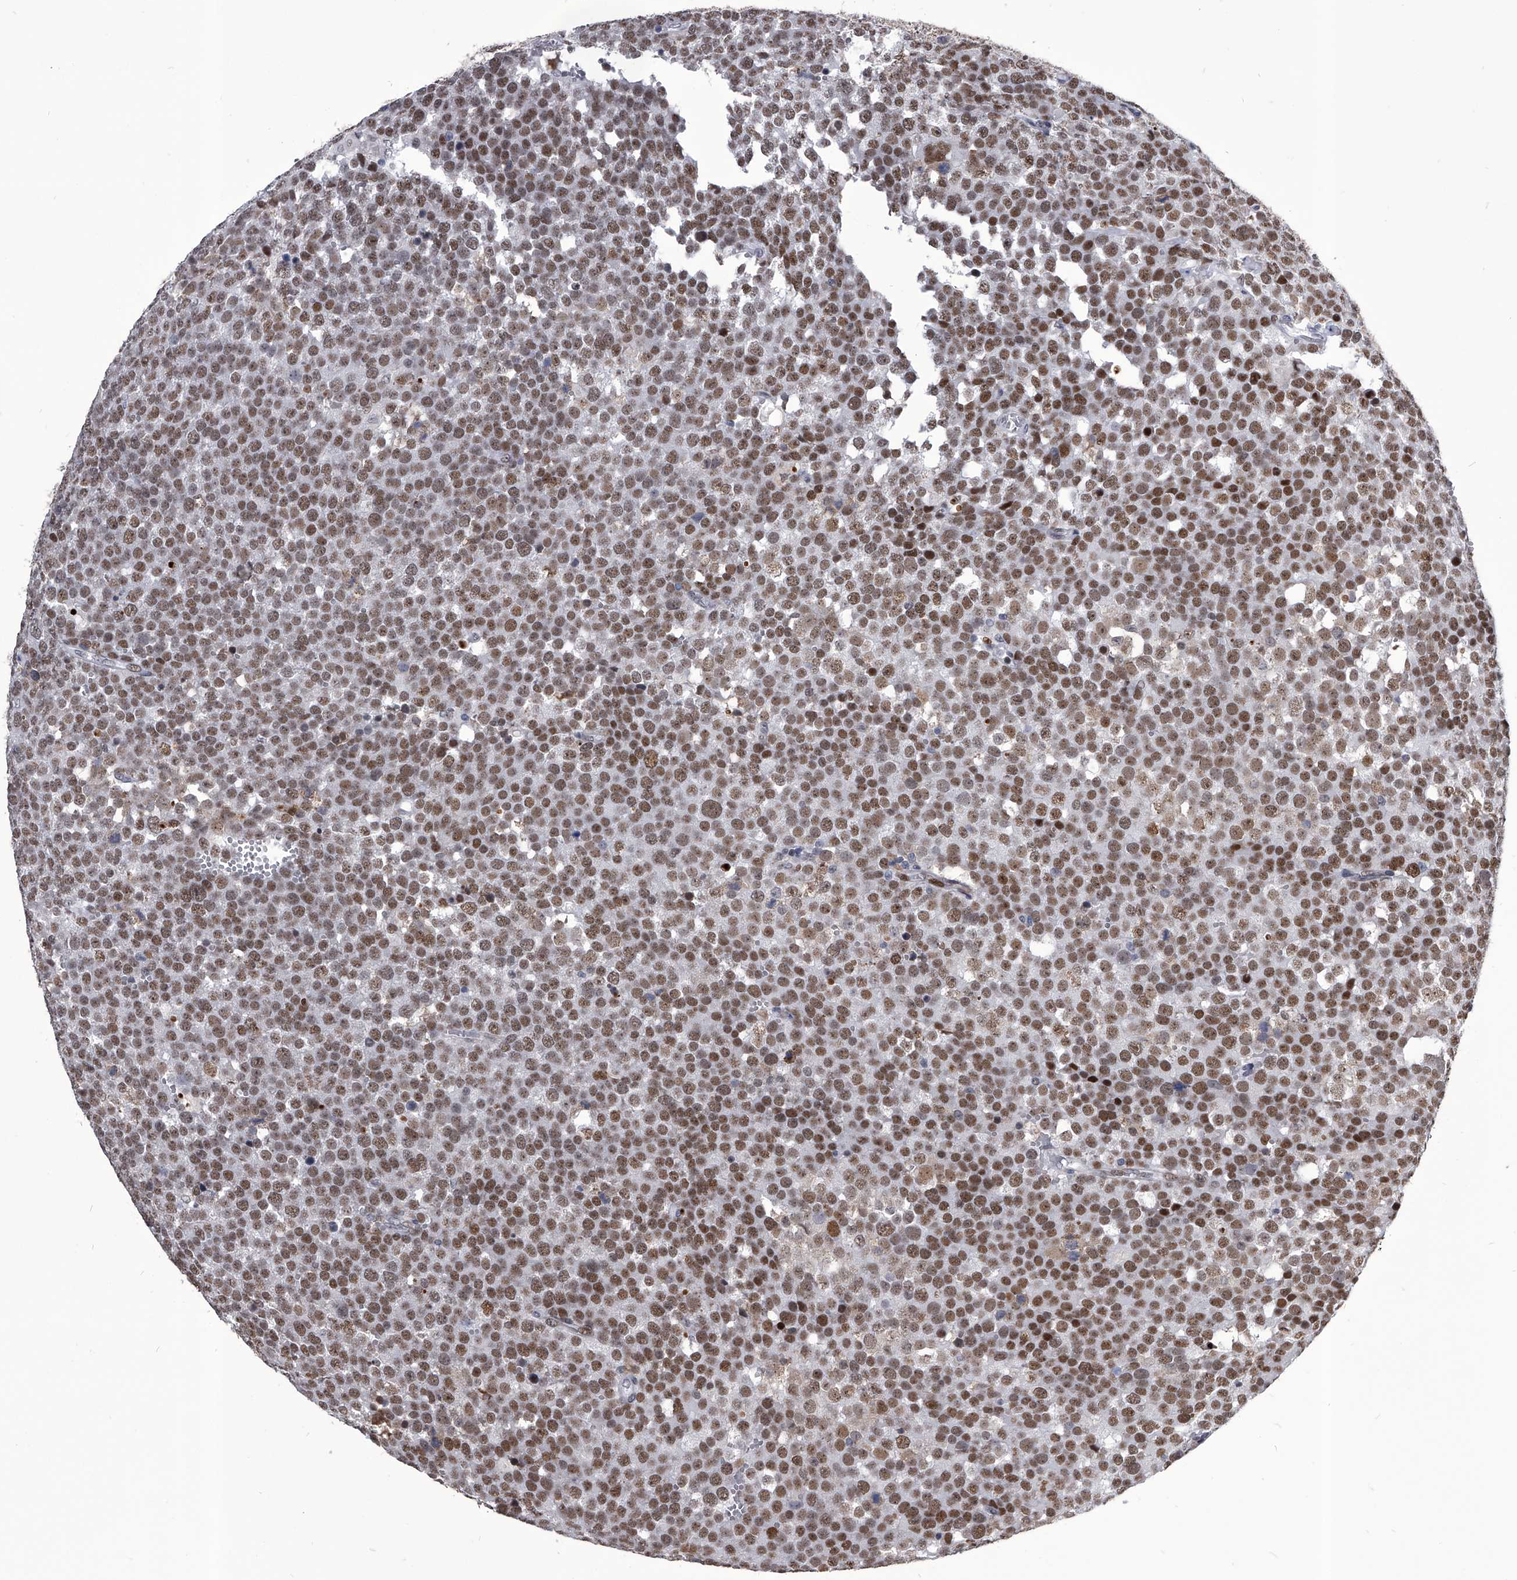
{"staining": {"intensity": "moderate", "quantity": ">75%", "location": "nuclear"}, "tissue": "testis cancer", "cell_type": "Tumor cells", "image_type": "cancer", "snomed": [{"axis": "morphology", "description": "Seminoma, NOS"}, {"axis": "topography", "description": "Testis"}], "caption": "High-magnification brightfield microscopy of seminoma (testis) stained with DAB (brown) and counterstained with hematoxylin (blue). tumor cells exhibit moderate nuclear staining is seen in approximately>75% of cells.", "gene": "CMTR1", "patient": {"sex": "male", "age": 71}}